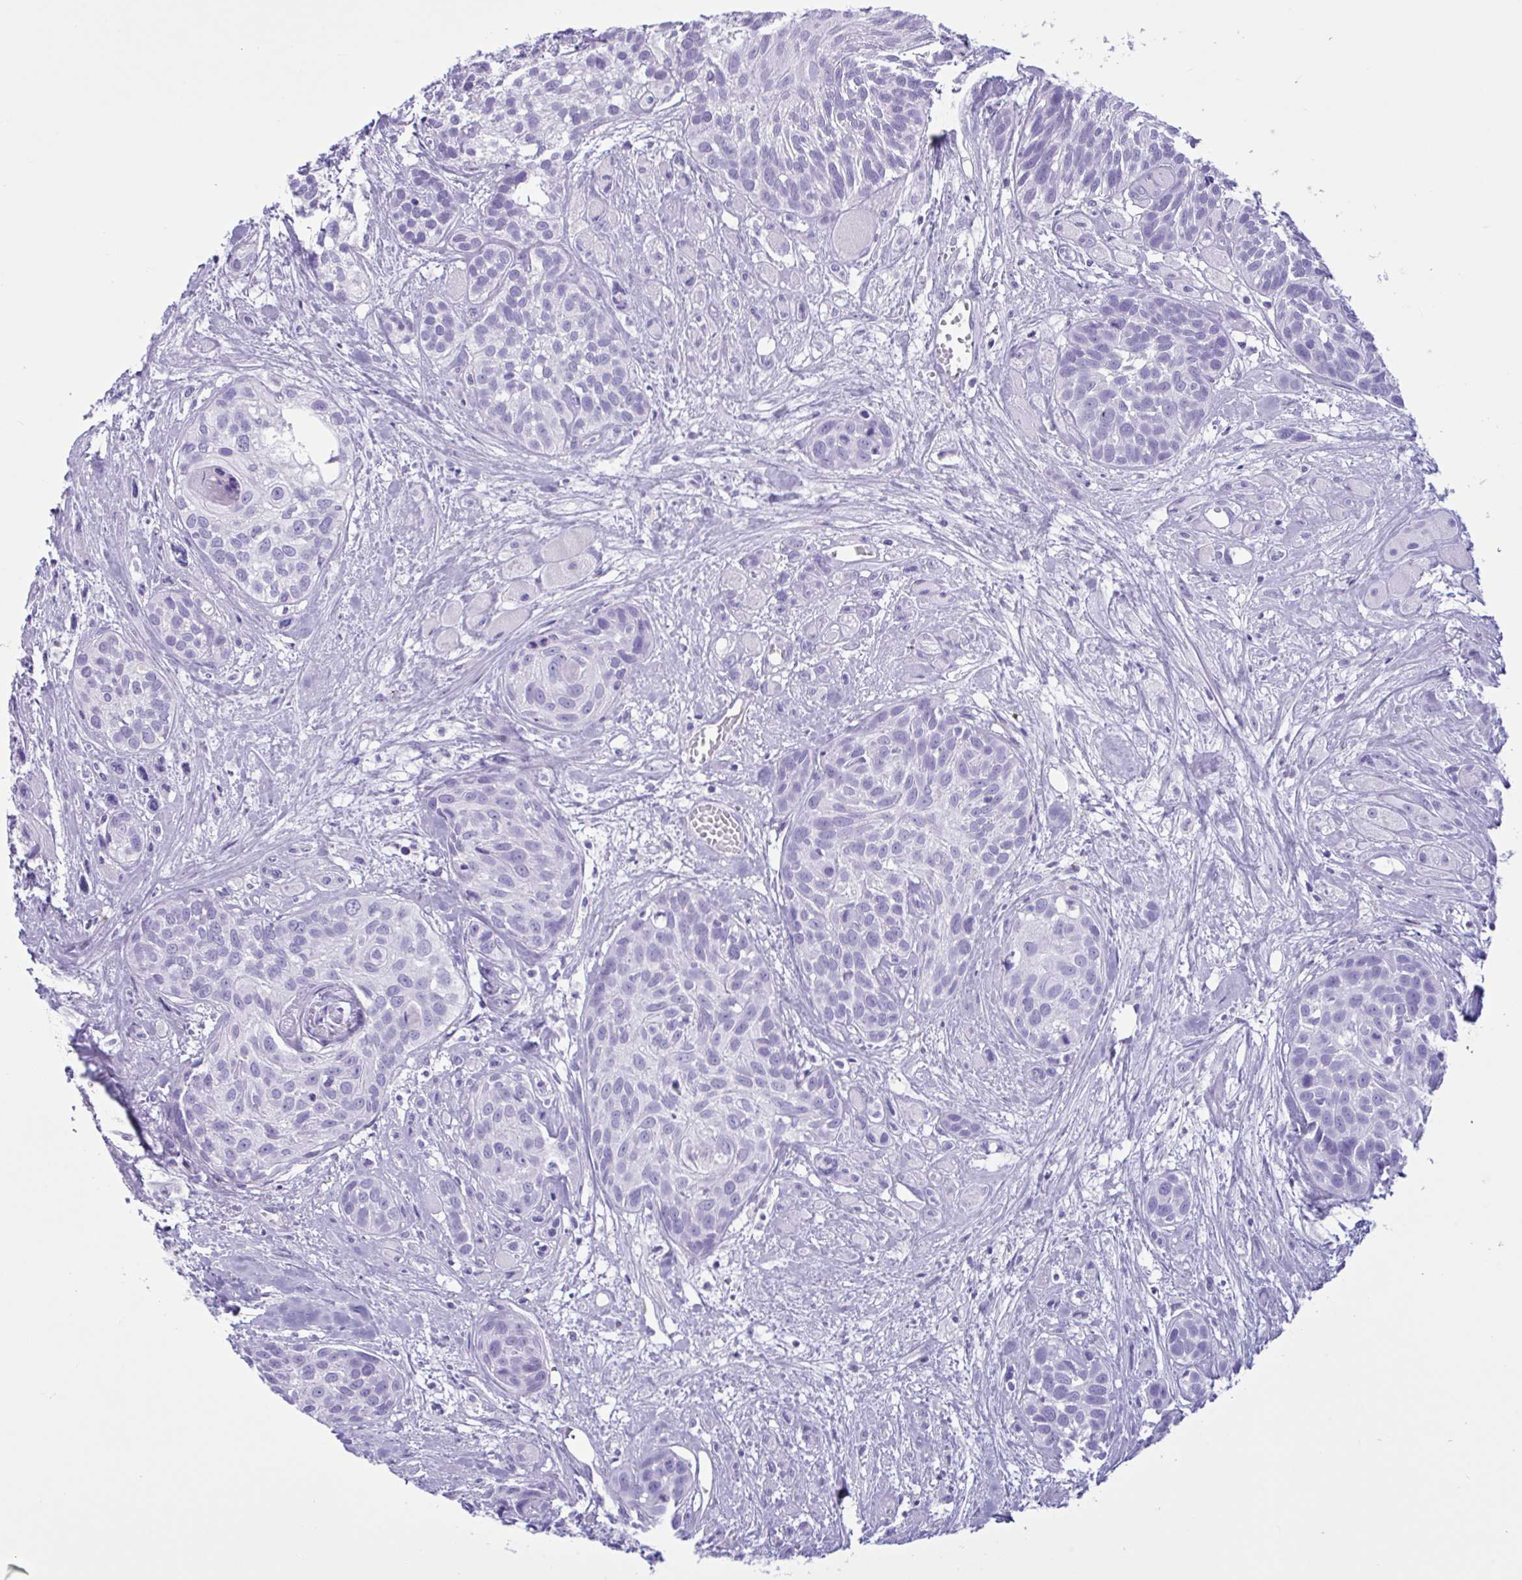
{"staining": {"intensity": "negative", "quantity": "none", "location": "none"}, "tissue": "head and neck cancer", "cell_type": "Tumor cells", "image_type": "cancer", "snomed": [{"axis": "morphology", "description": "Squamous cell carcinoma, NOS"}, {"axis": "topography", "description": "Head-Neck"}], "caption": "Tumor cells are negative for brown protein staining in squamous cell carcinoma (head and neck). The staining is performed using DAB brown chromogen with nuclei counter-stained in using hematoxylin.", "gene": "MRGPRG", "patient": {"sex": "female", "age": 50}}